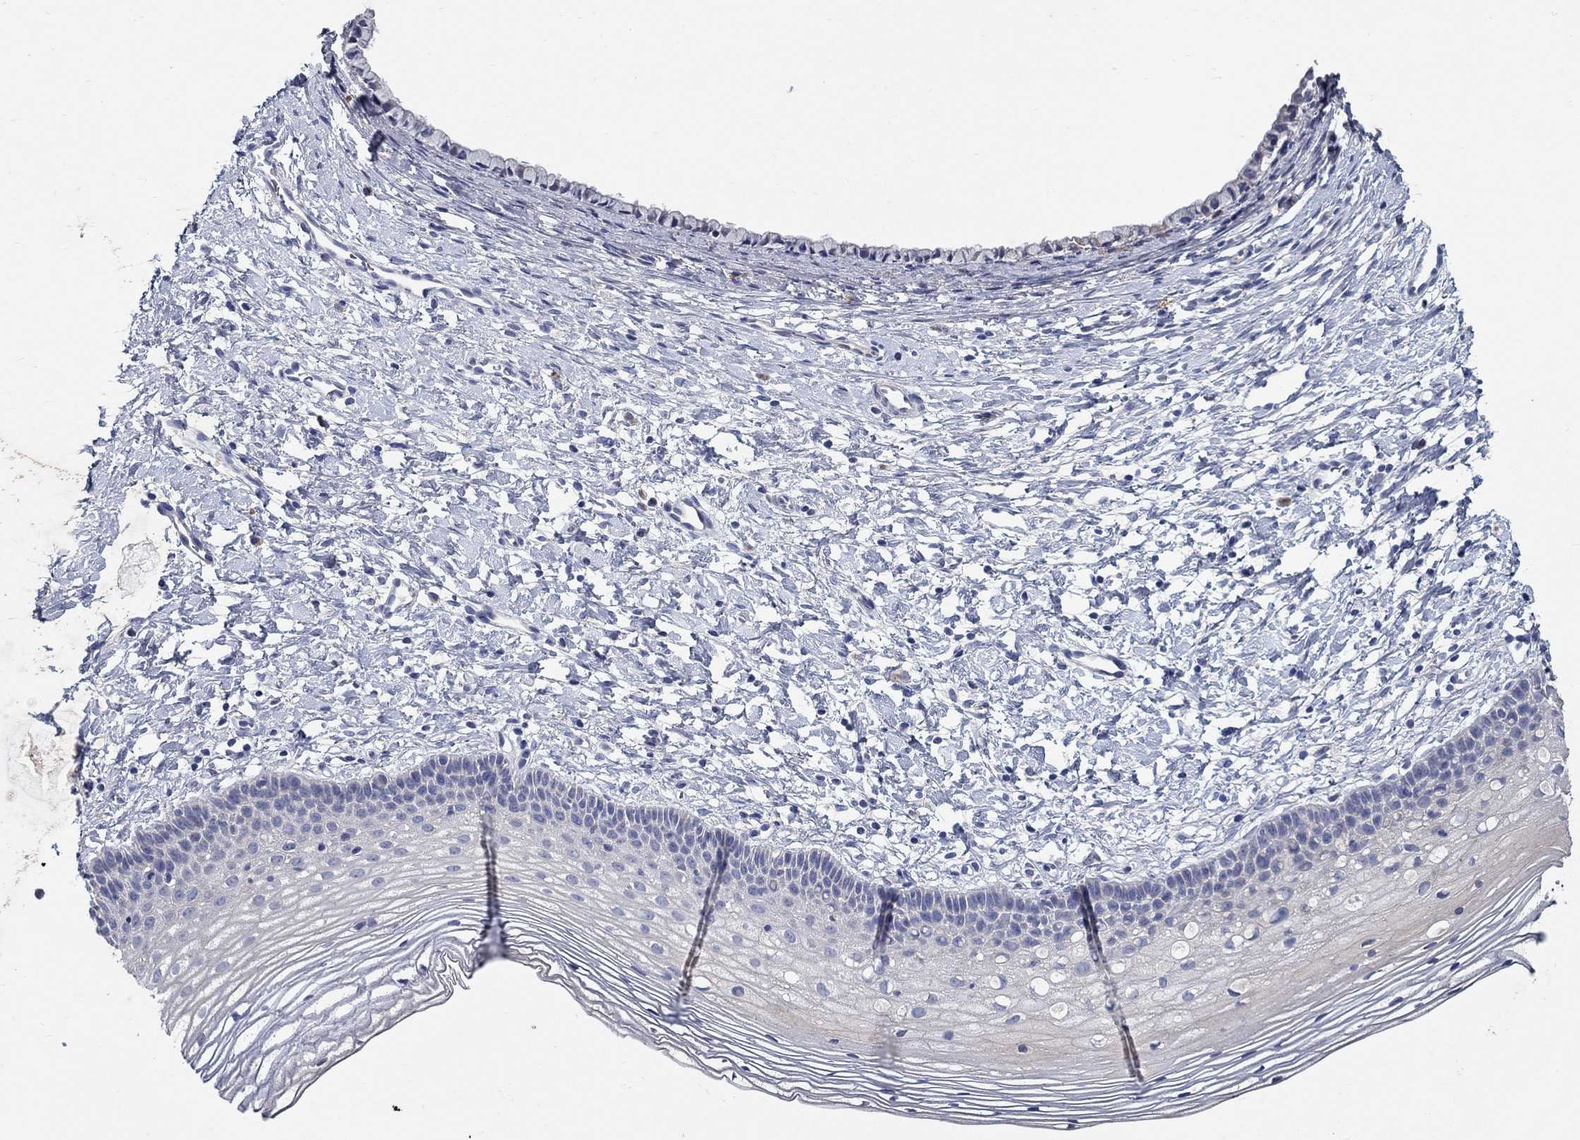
{"staining": {"intensity": "negative", "quantity": "none", "location": "none"}, "tissue": "cervix", "cell_type": "Glandular cells", "image_type": "normal", "snomed": [{"axis": "morphology", "description": "Normal tissue, NOS"}, {"axis": "topography", "description": "Cervix"}], "caption": "A high-resolution histopathology image shows immunohistochemistry (IHC) staining of benign cervix, which exhibits no significant staining in glandular cells.", "gene": "PROZ", "patient": {"sex": "female", "age": 39}}